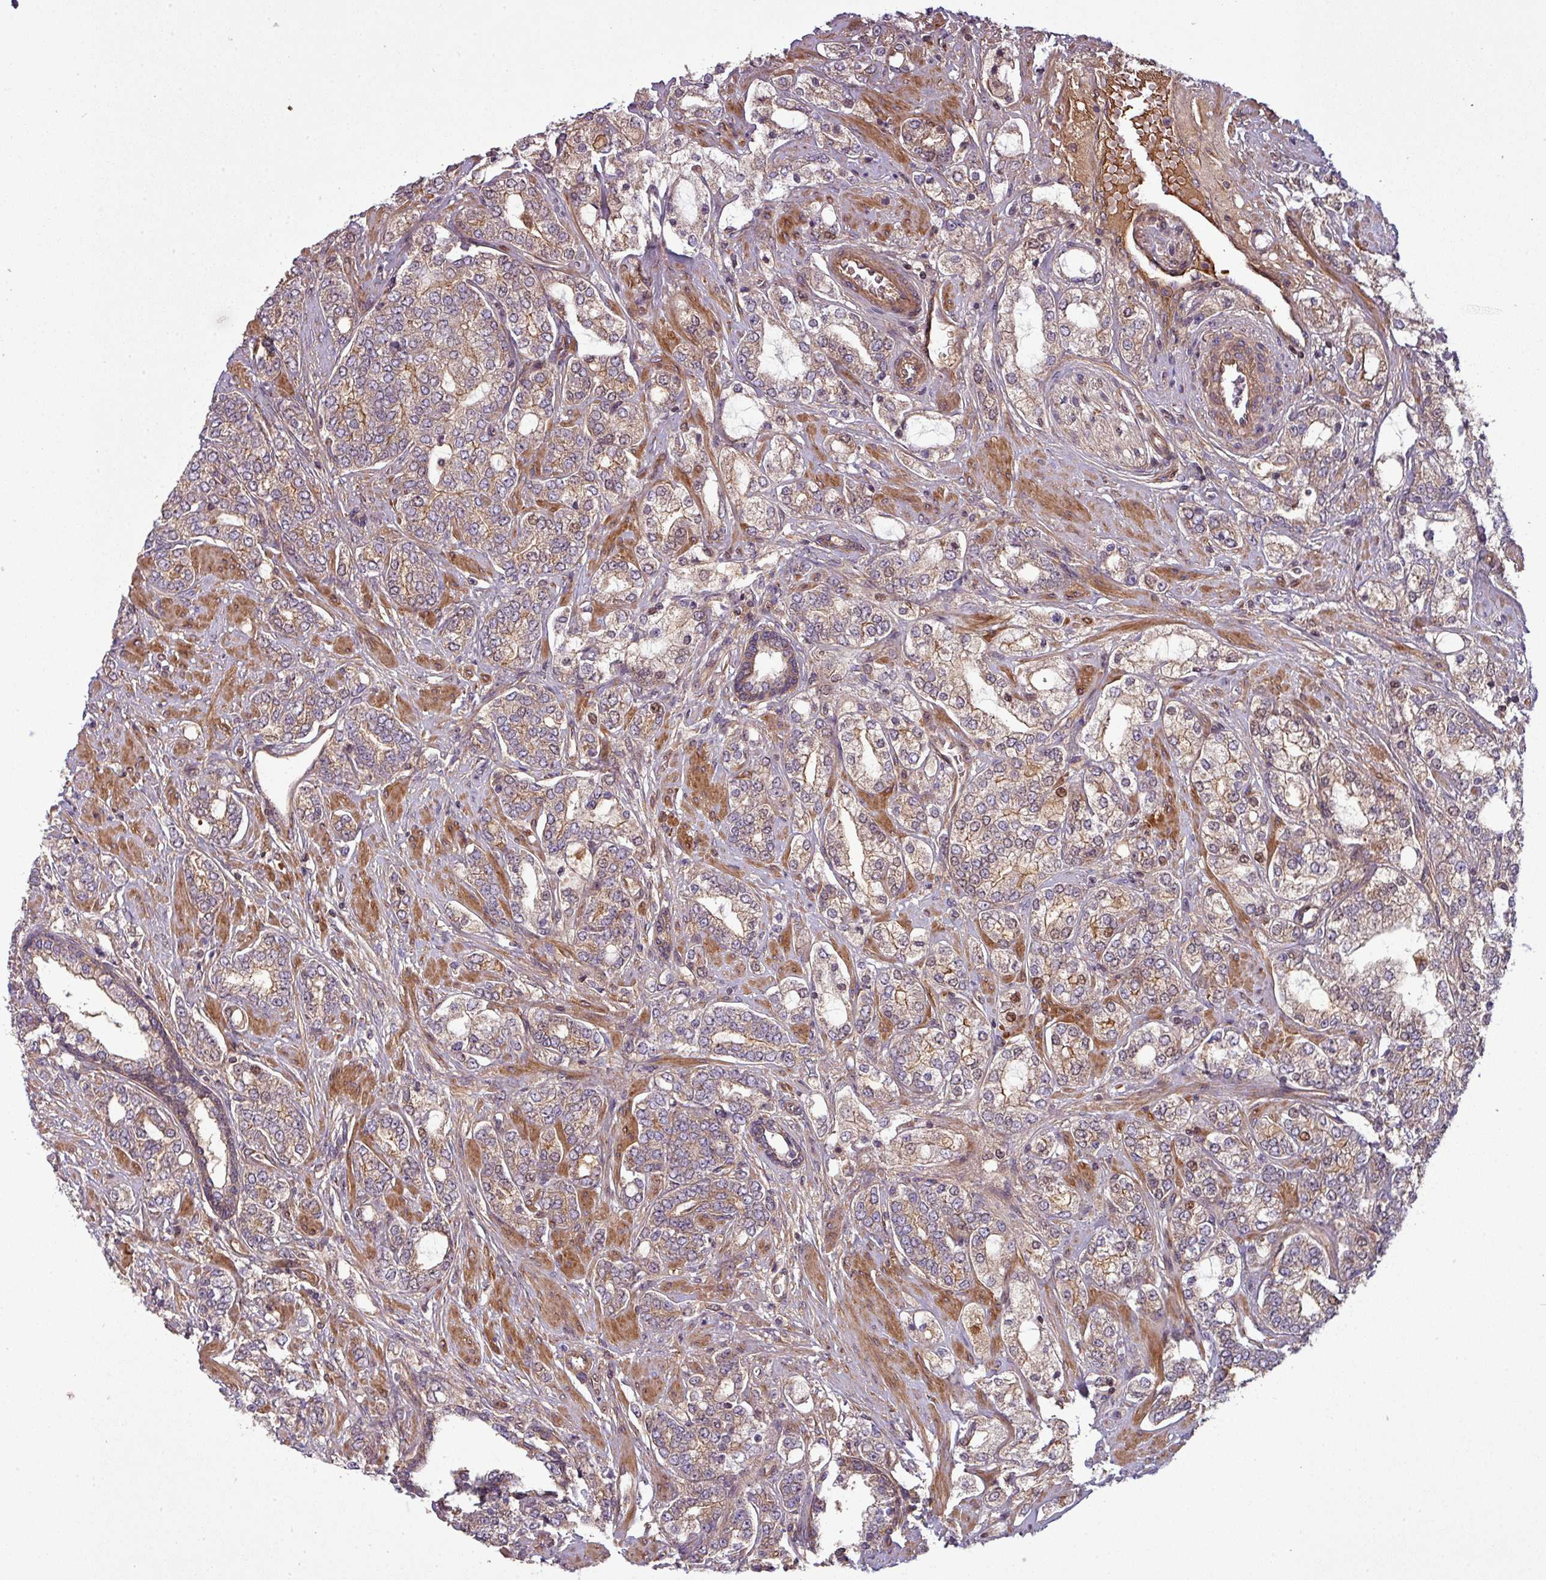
{"staining": {"intensity": "moderate", "quantity": "<25%", "location": "nuclear"}, "tissue": "prostate cancer", "cell_type": "Tumor cells", "image_type": "cancer", "snomed": [{"axis": "morphology", "description": "Adenocarcinoma, High grade"}, {"axis": "topography", "description": "Prostate"}], "caption": "Prostate cancer (adenocarcinoma (high-grade)) tissue reveals moderate nuclear expression in approximately <25% of tumor cells", "gene": "SNRNP25", "patient": {"sex": "male", "age": 64}}